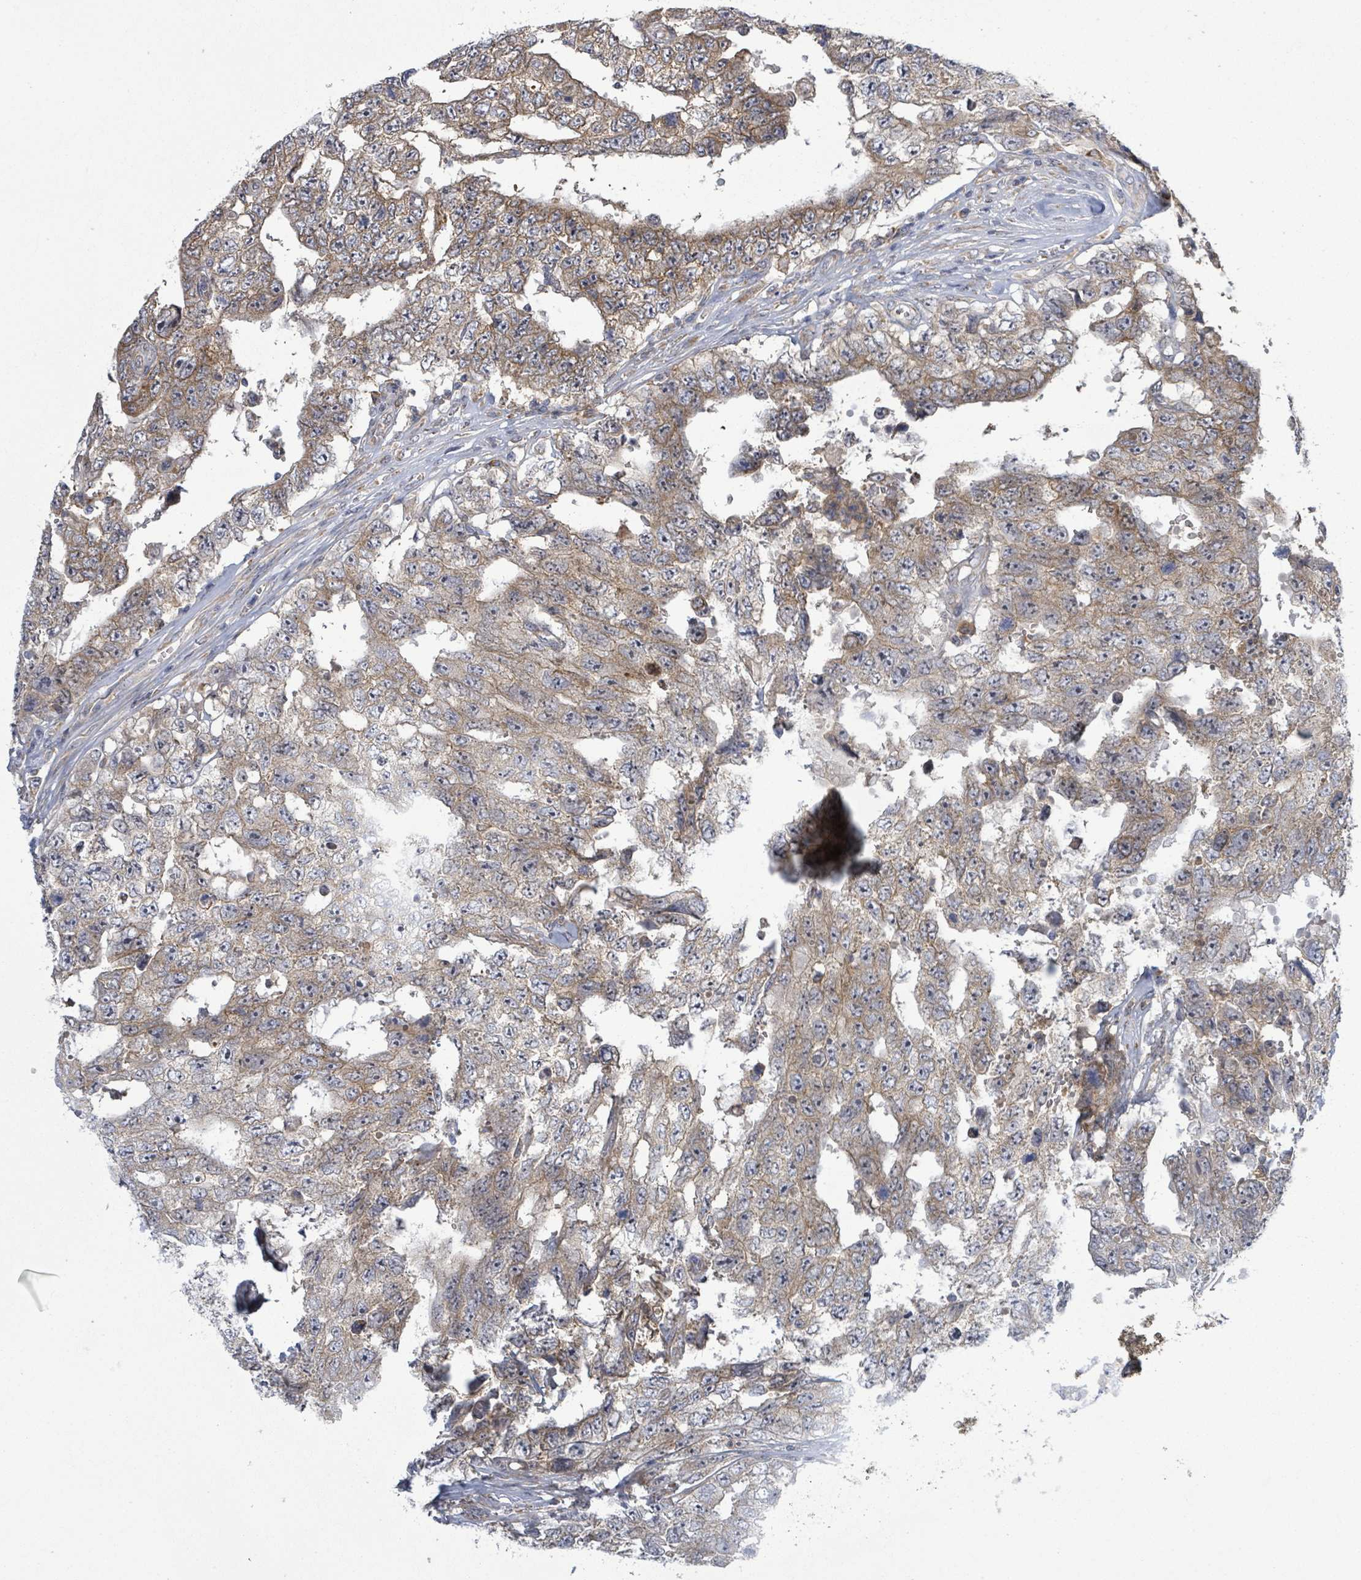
{"staining": {"intensity": "moderate", "quantity": ">75%", "location": "cytoplasmic/membranous"}, "tissue": "testis cancer", "cell_type": "Tumor cells", "image_type": "cancer", "snomed": [{"axis": "morphology", "description": "Normal tissue, NOS"}, {"axis": "morphology", "description": "Carcinoma, Embryonal, NOS"}, {"axis": "topography", "description": "Testis"}, {"axis": "topography", "description": "Epididymis"}], "caption": "Immunohistochemistry photomicrograph of testis embryonal carcinoma stained for a protein (brown), which demonstrates medium levels of moderate cytoplasmic/membranous staining in about >75% of tumor cells.", "gene": "ATP13A1", "patient": {"sex": "male", "age": 25}}